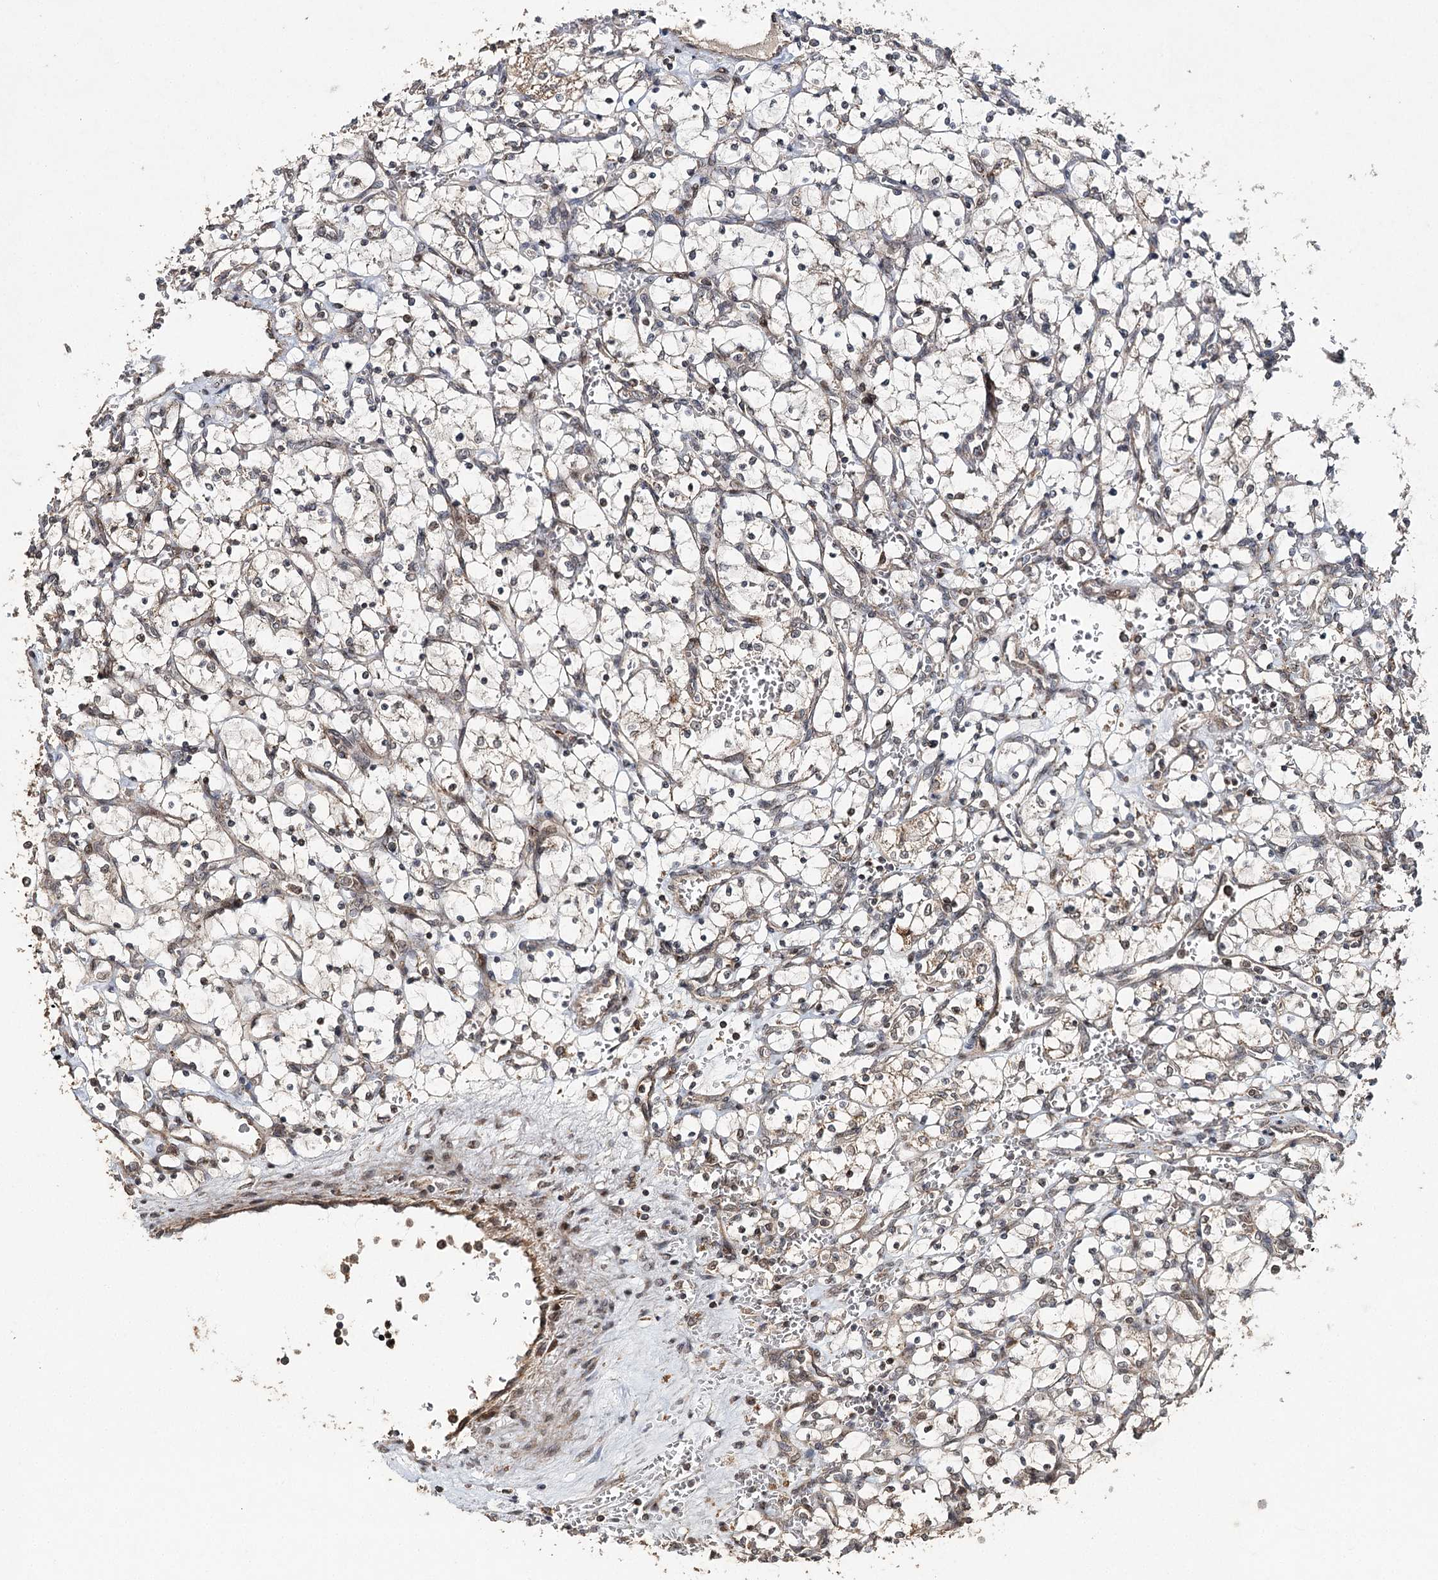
{"staining": {"intensity": "moderate", "quantity": "<25%", "location": "cytoplasmic/membranous"}, "tissue": "renal cancer", "cell_type": "Tumor cells", "image_type": "cancer", "snomed": [{"axis": "morphology", "description": "Adenocarcinoma, NOS"}, {"axis": "topography", "description": "Kidney"}], "caption": "Tumor cells exhibit low levels of moderate cytoplasmic/membranous expression in about <25% of cells in human renal cancer (adenocarcinoma). The protein is shown in brown color, while the nuclei are stained blue.", "gene": "ZNRF3", "patient": {"sex": "female", "age": 69}}